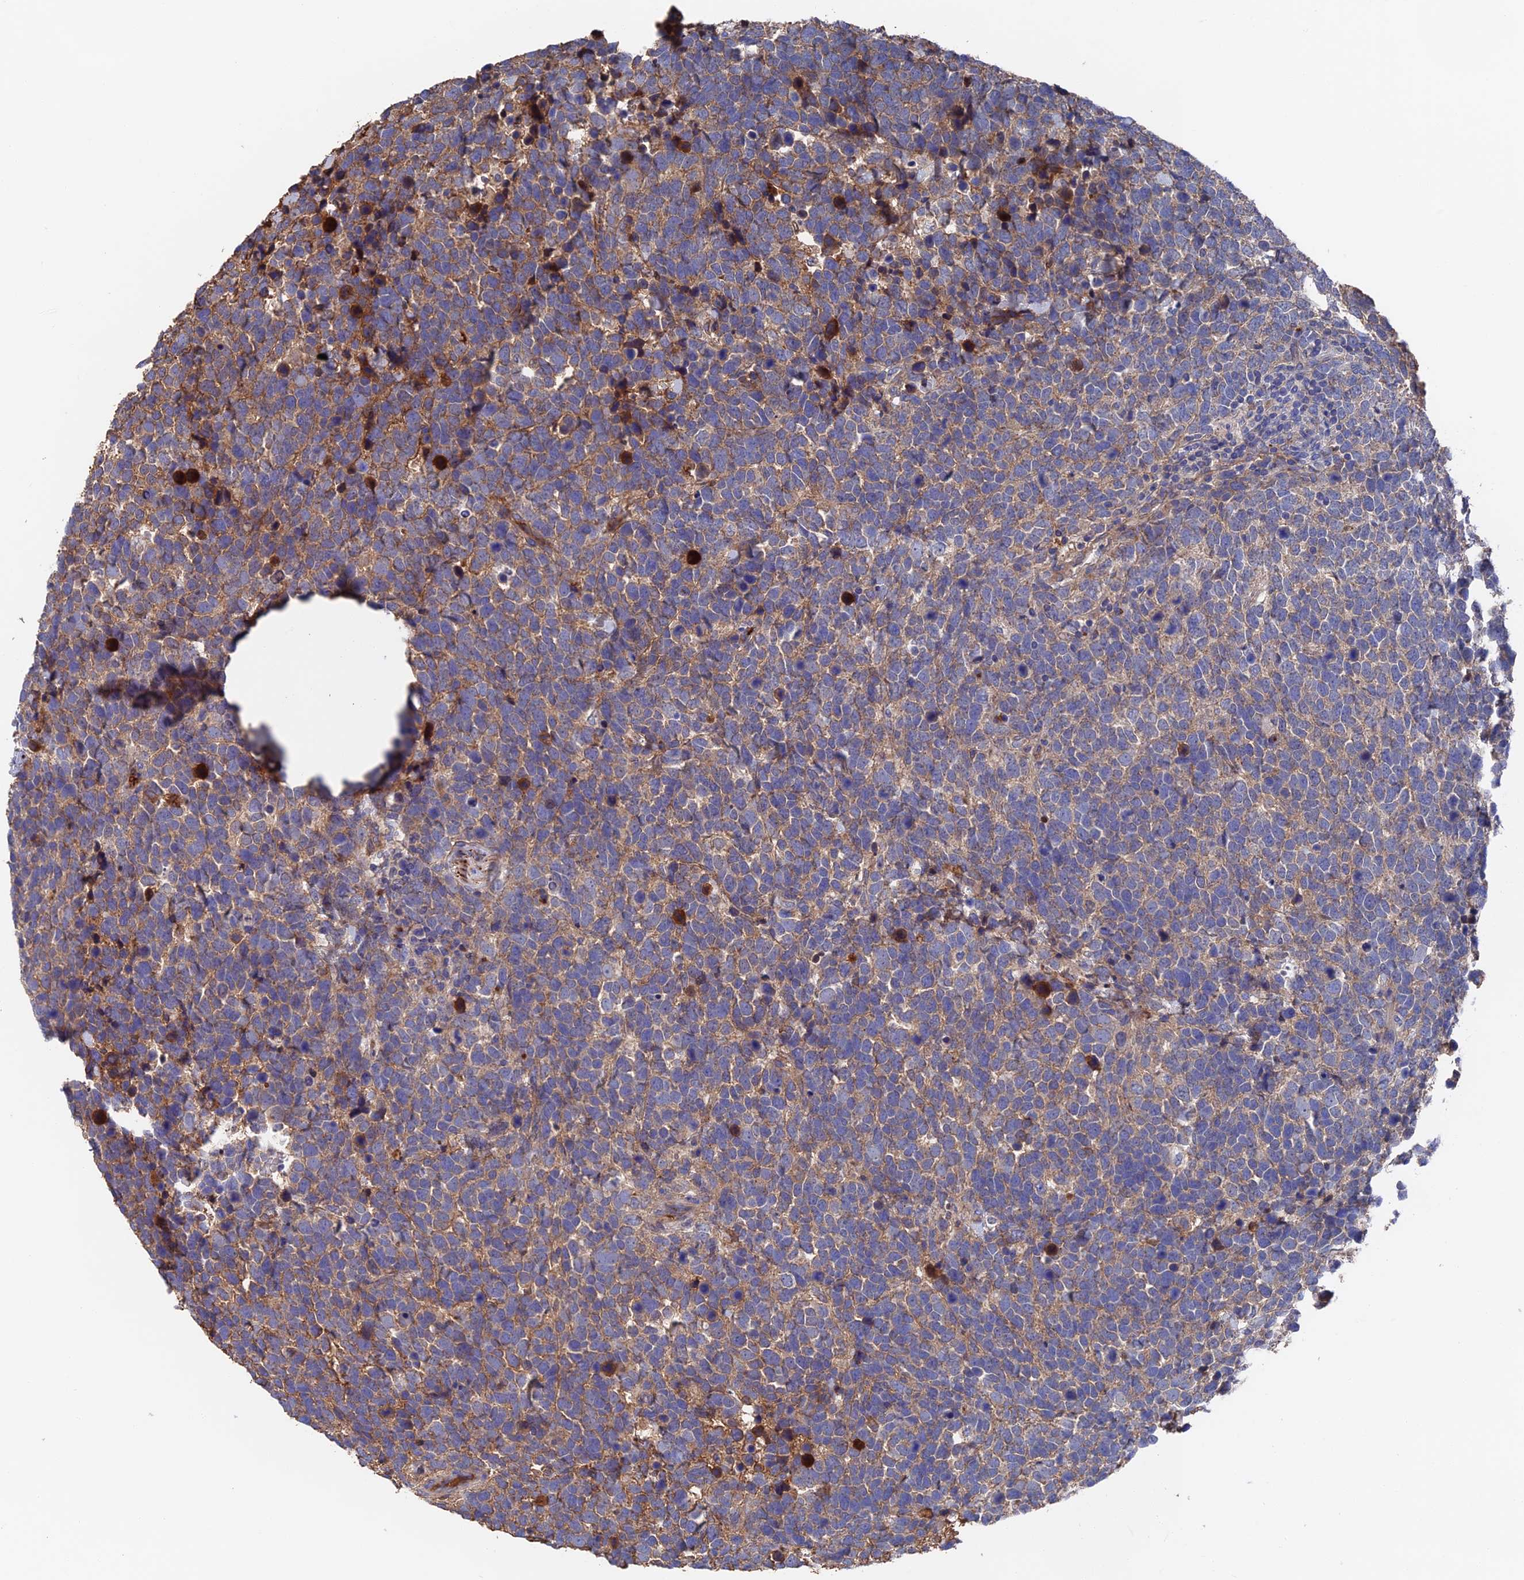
{"staining": {"intensity": "moderate", "quantity": "25%-75%", "location": "cytoplasmic/membranous"}, "tissue": "urothelial cancer", "cell_type": "Tumor cells", "image_type": "cancer", "snomed": [{"axis": "morphology", "description": "Urothelial carcinoma, High grade"}, {"axis": "topography", "description": "Urinary bladder"}], "caption": "DAB (3,3'-diaminobenzidine) immunohistochemical staining of urothelial cancer reveals moderate cytoplasmic/membranous protein expression in approximately 25%-75% of tumor cells.", "gene": "HPF1", "patient": {"sex": "female", "age": 82}}